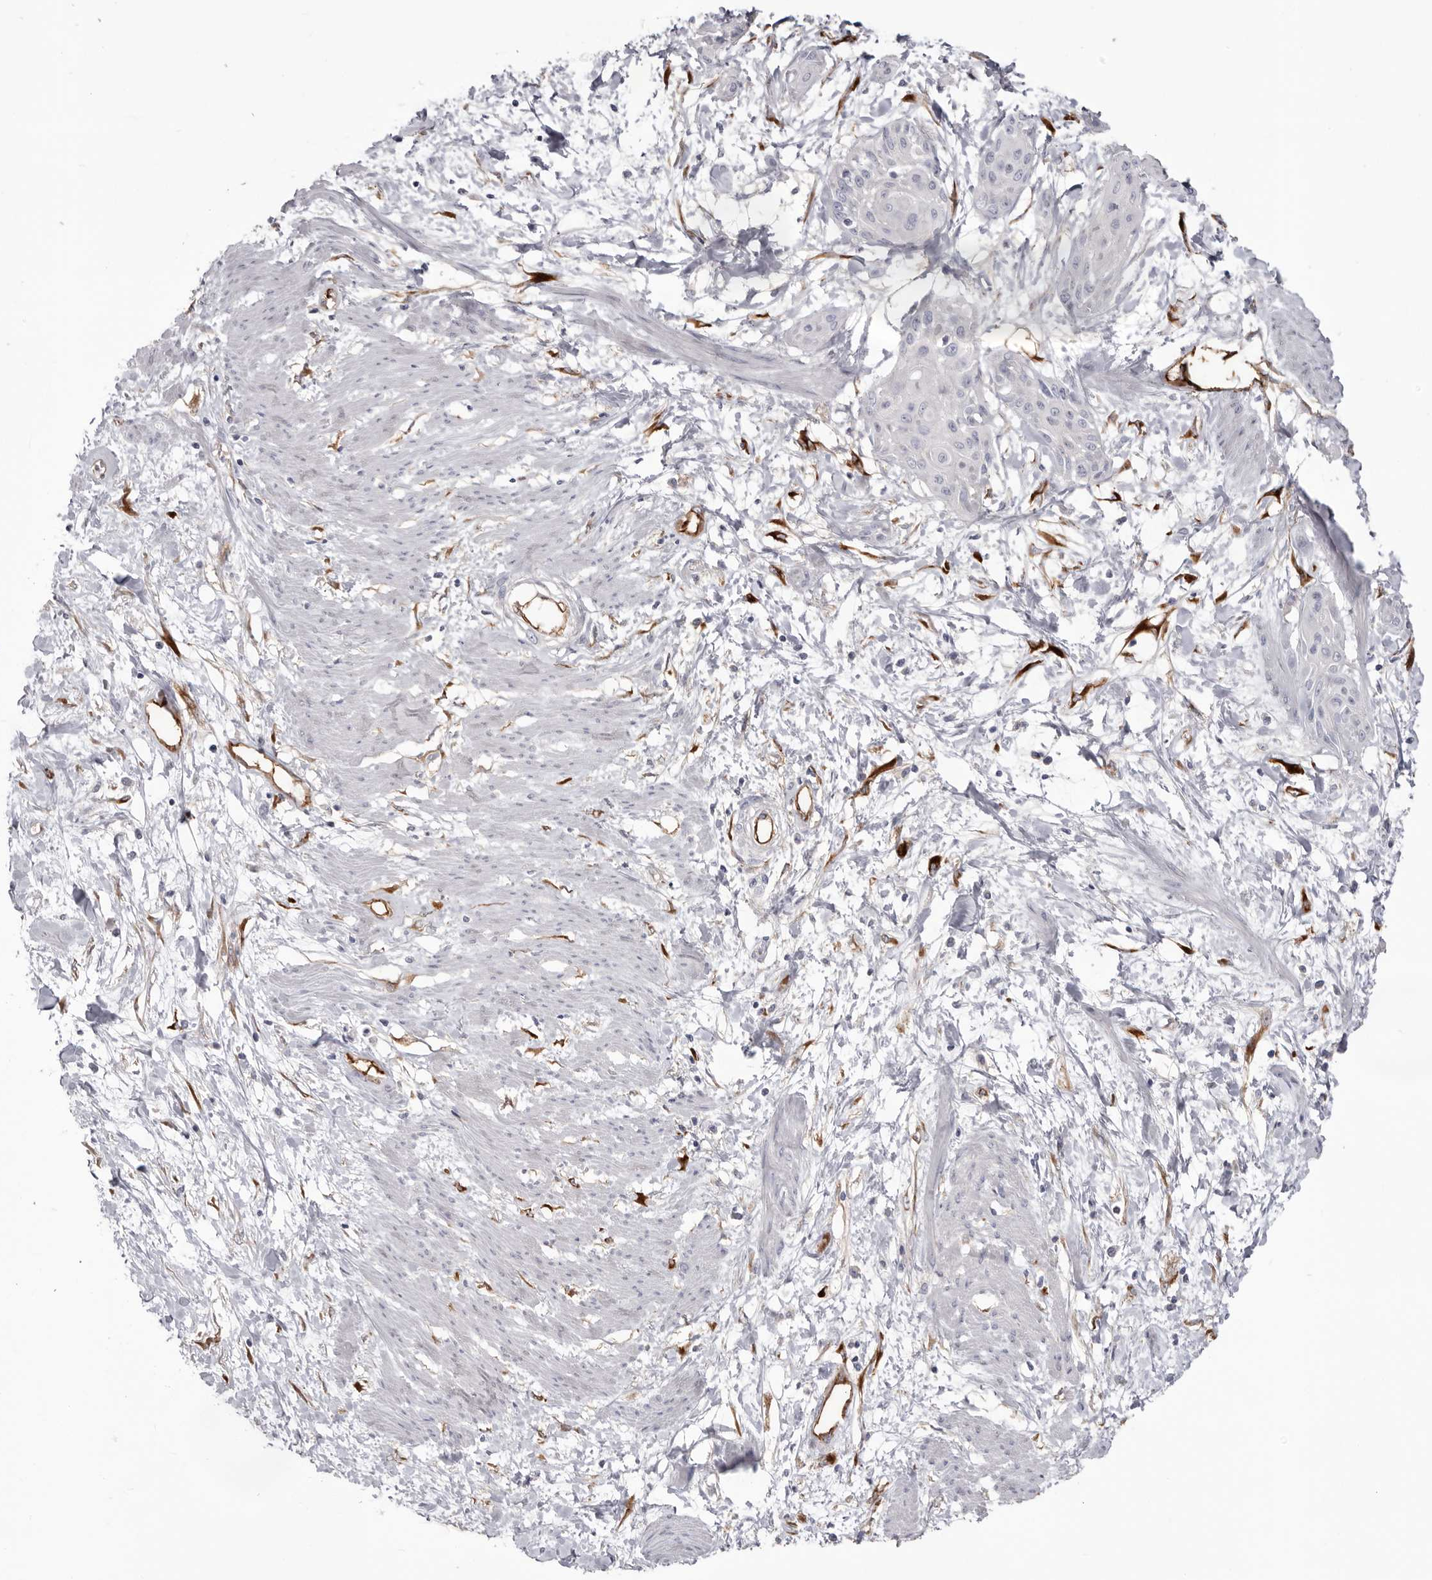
{"staining": {"intensity": "negative", "quantity": "none", "location": "none"}, "tissue": "cervical cancer", "cell_type": "Tumor cells", "image_type": "cancer", "snomed": [{"axis": "morphology", "description": "Squamous cell carcinoma, NOS"}, {"axis": "topography", "description": "Cervix"}], "caption": "High magnification brightfield microscopy of squamous cell carcinoma (cervical) stained with DAB (3,3'-diaminobenzidine) (brown) and counterstained with hematoxylin (blue): tumor cells show no significant expression. (DAB IHC, high magnification).", "gene": "LRRC66", "patient": {"sex": "female", "age": 57}}